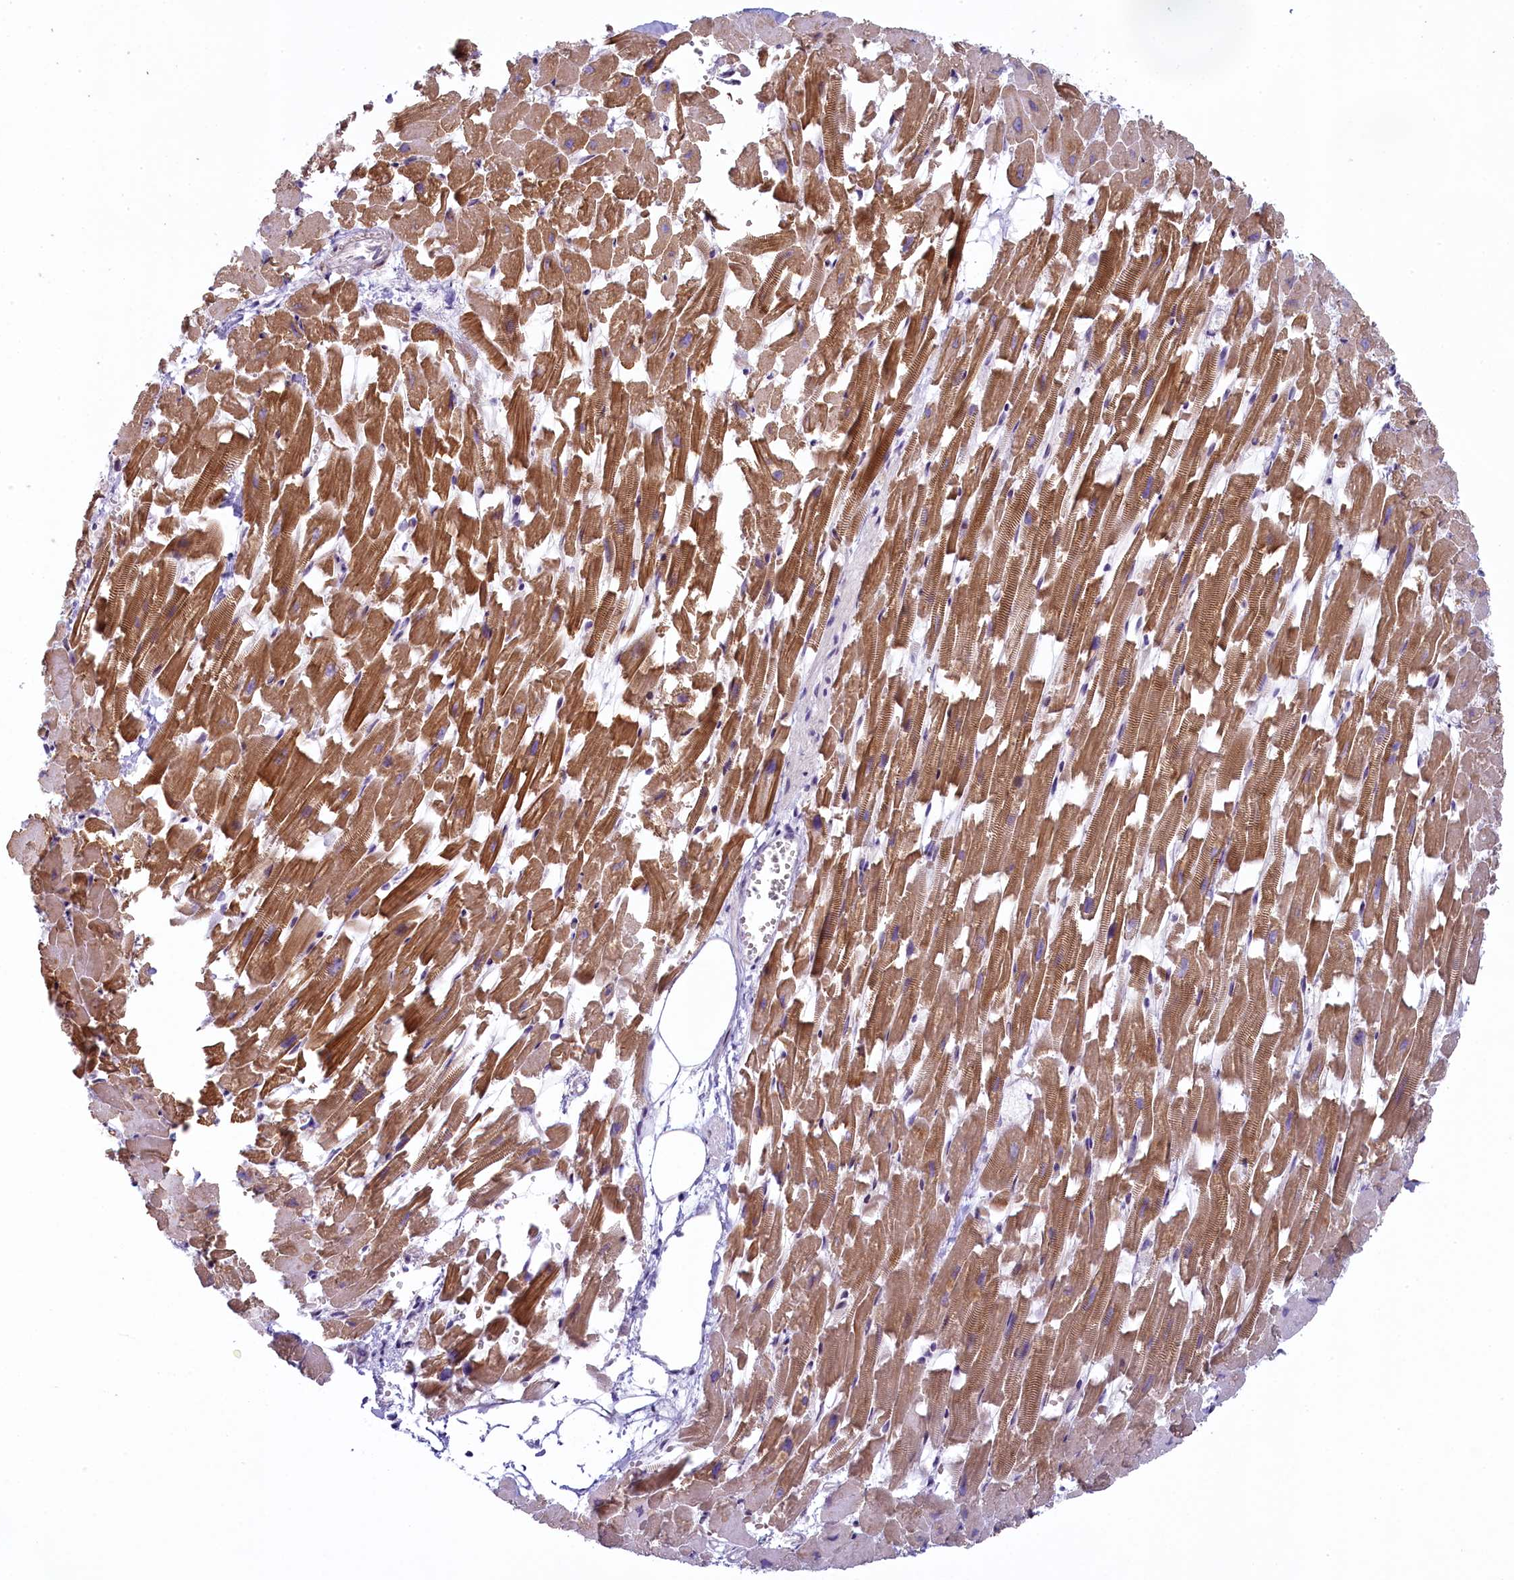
{"staining": {"intensity": "strong", "quantity": ">75%", "location": "cytoplasmic/membranous"}, "tissue": "heart muscle", "cell_type": "Cardiomyocytes", "image_type": "normal", "snomed": [{"axis": "morphology", "description": "Normal tissue, NOS"}, {"axis": "topography", "description": "Heart"}], "caption": "Brown immunohistochemical staining in unremarkable human heart muscle reveals strong cytoplasmic/membranous staining in approximately >75% of cardiomyocytes. (Brightfield microscopy of DAB IHC at high magnification).", "gene": "FCHO1", "patient": {"sex": "female", "age": 64}}